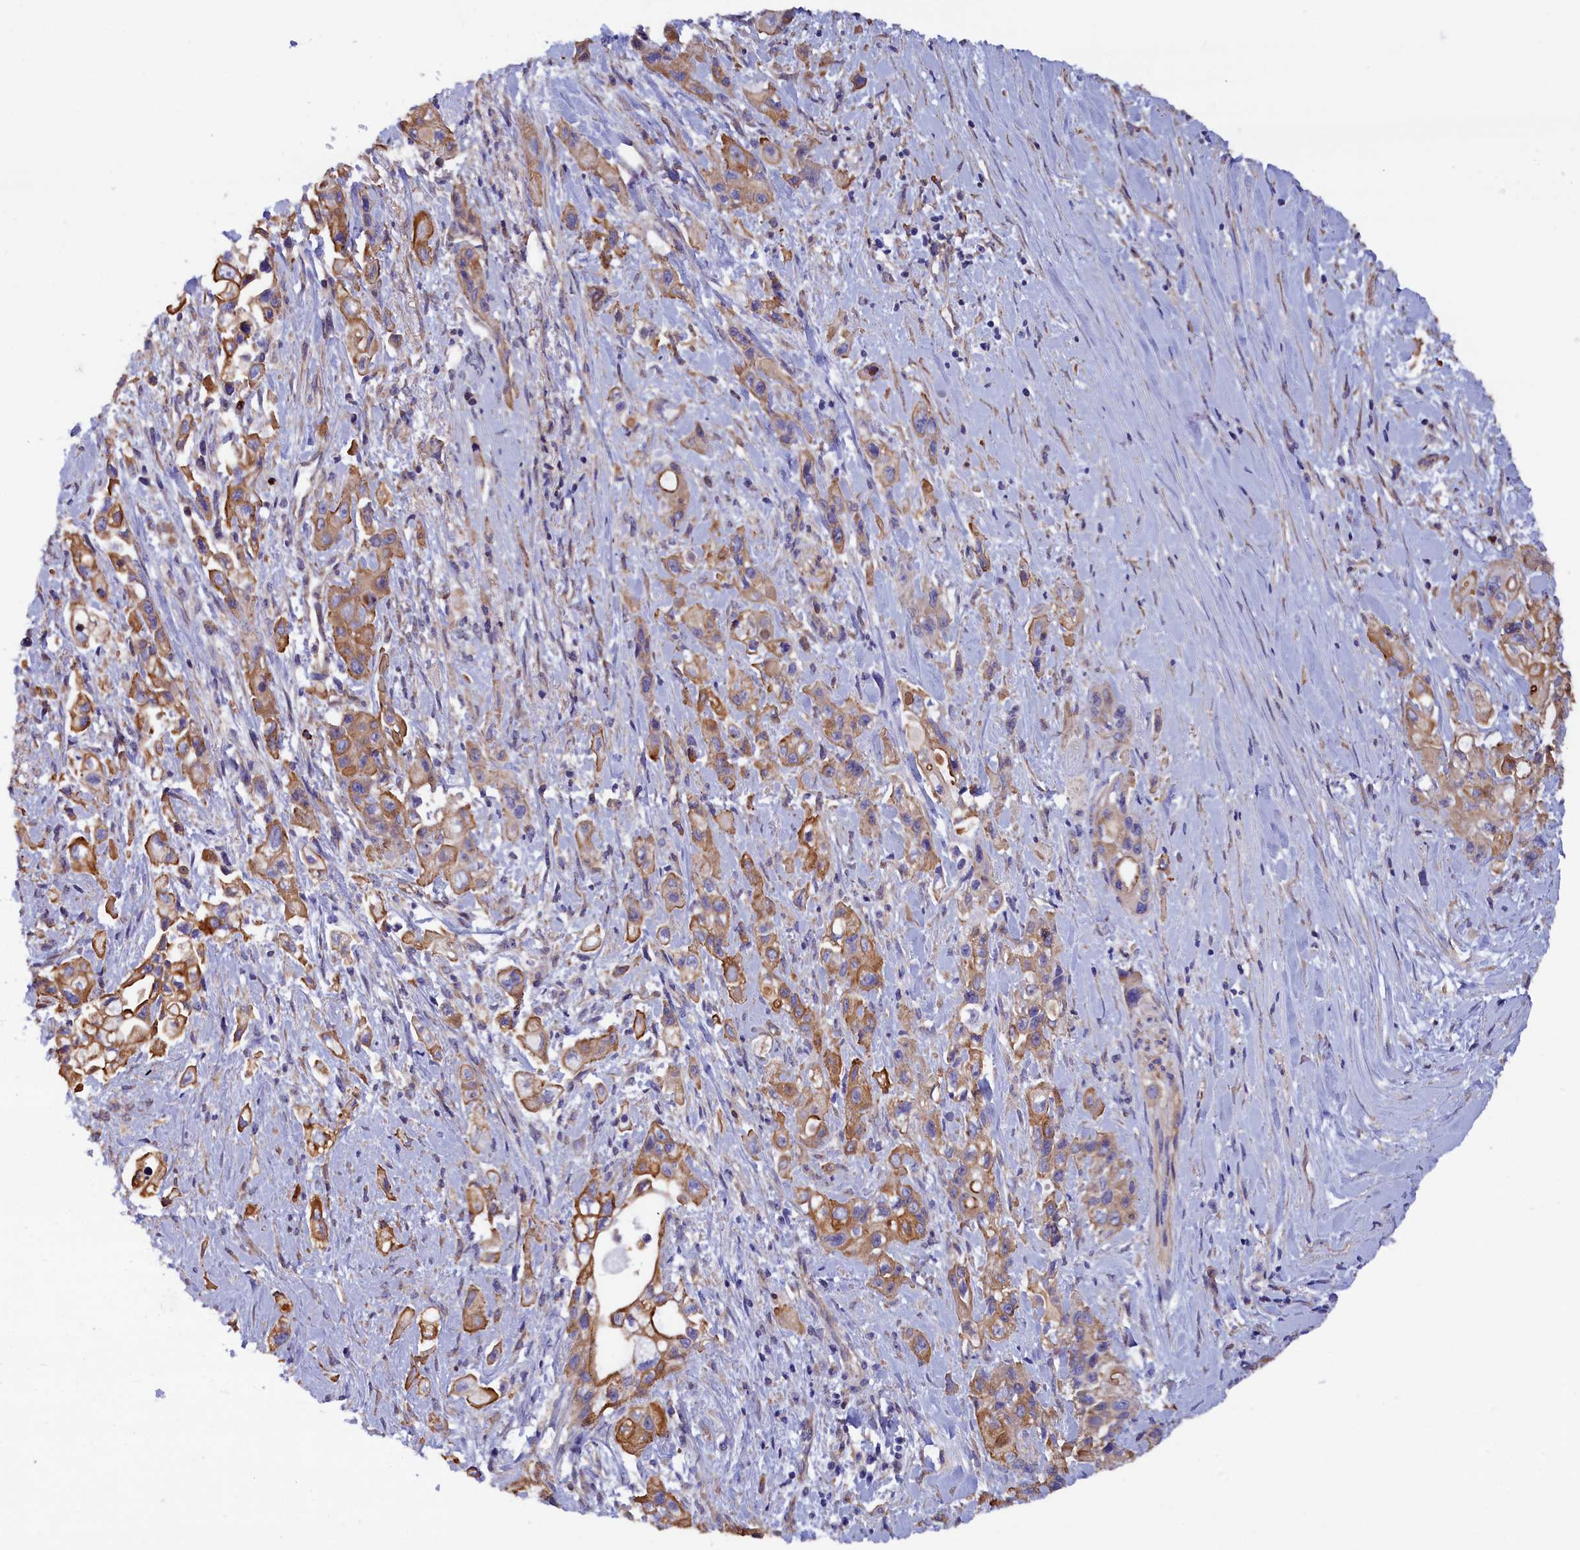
{"staining": {"intensity": "moderate", "quantity": ">75%", "location": "cytoplasmic/membranous"}, "tissue": "pancreatic cancer", "cell_type": "Tumor cells", "image_type": "cancer", "snomed": [{"axis": "morphology", "description": "Adenocarcinoma, NOS"}, {"axis": "topography", "description": "Pancreas"}], "caption": "Pancreatic cancer (adenocarcinoma) stained for a protein displays moderate cytoplasmic/membranous positivity in tumor cells.", "gene": "ABCC12", "patient": {"sex": "female", "age": 66}}